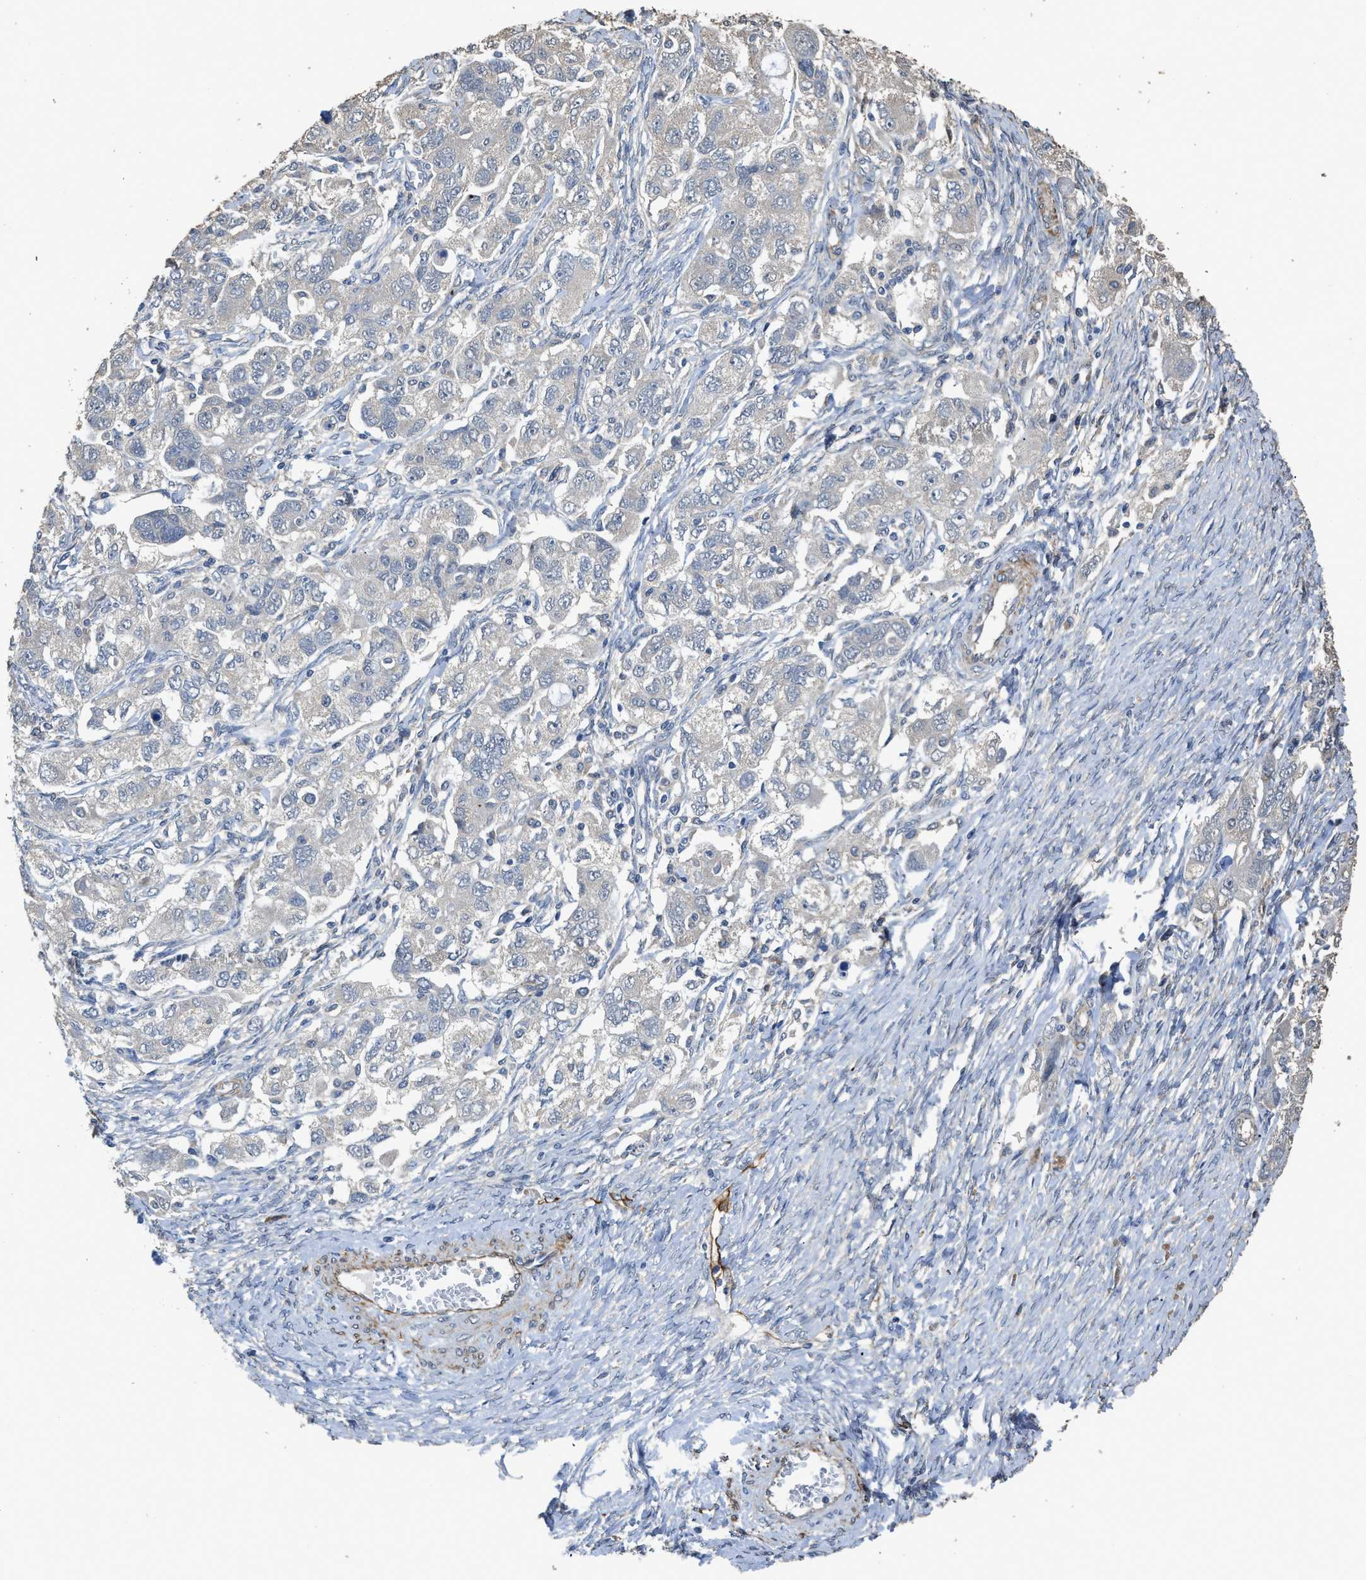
{"staining": {"intensity": "negative", "quantity": "none", "location": "none"}, "tissue": "ovarian cancer", "cell_type": "Tumor cells", "image_type": "cancer", "snomed": [{"axis": "morphology", "description": "Carcinoma, NOS"}, {"axis": "morphology", "description": "Cystadenocarcinoma, serous, NOS"}, {"axis": "topography", "description": "Ovary"}], "caption": "This photomicrograph is of ovarian carcinoma stained with immunohistochemistry (IHC) to label a protein in brown with the nuclei are counter-stained blue. There is no staining in tumor cells. (Stains: DAB (3,3'-diaminobenzidine) IHC with hematoxylin counter stain, Microscopy: brightfield microscopy at high magnification).", "gene": "SYNM", "patient": {"sex": "female", "age": 69}}